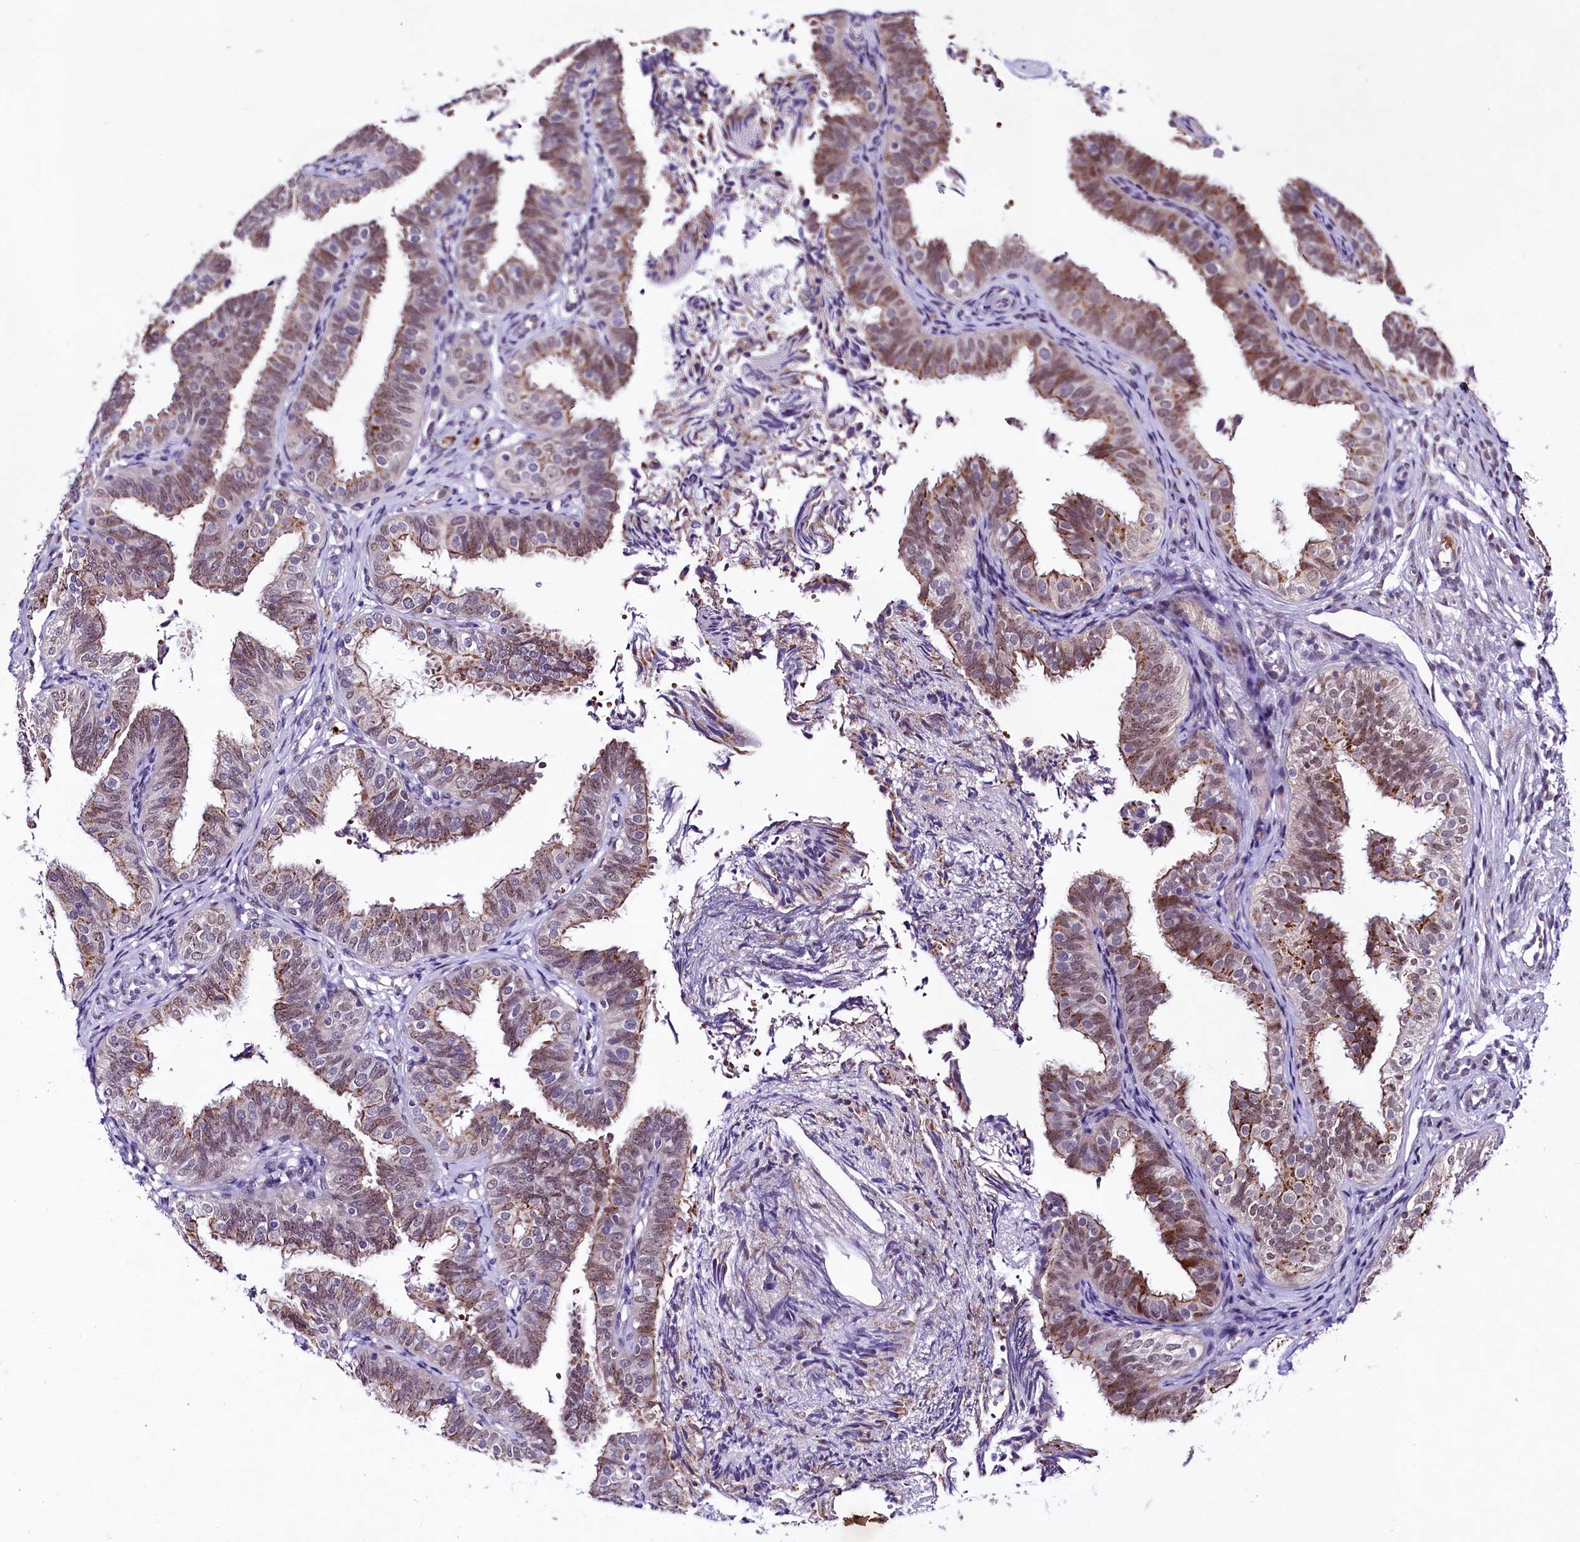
{"staining": {"intensity": "moderate", "quantity": ">75%", "location": "cytoplasmic/membranous,nuclear"}, "tissue": "fallopian tube", "cell_type": "Glandular cells", "image_type": "normal", "snomed": [{"axis": "morphology", "description": "Normal tissue, NOS"}, {"axis": "topography", "description": "Fallopian tube"}], "caption": "IHC of benign fallopian tube reveals medium levels of moderate cytoplasmic/membranous,nuclear positivity in about >75% of glandular cells. Nuclei are stained in blue.", "gene": "LEUTX", "patient": {"sex": "female", "age": 35}}